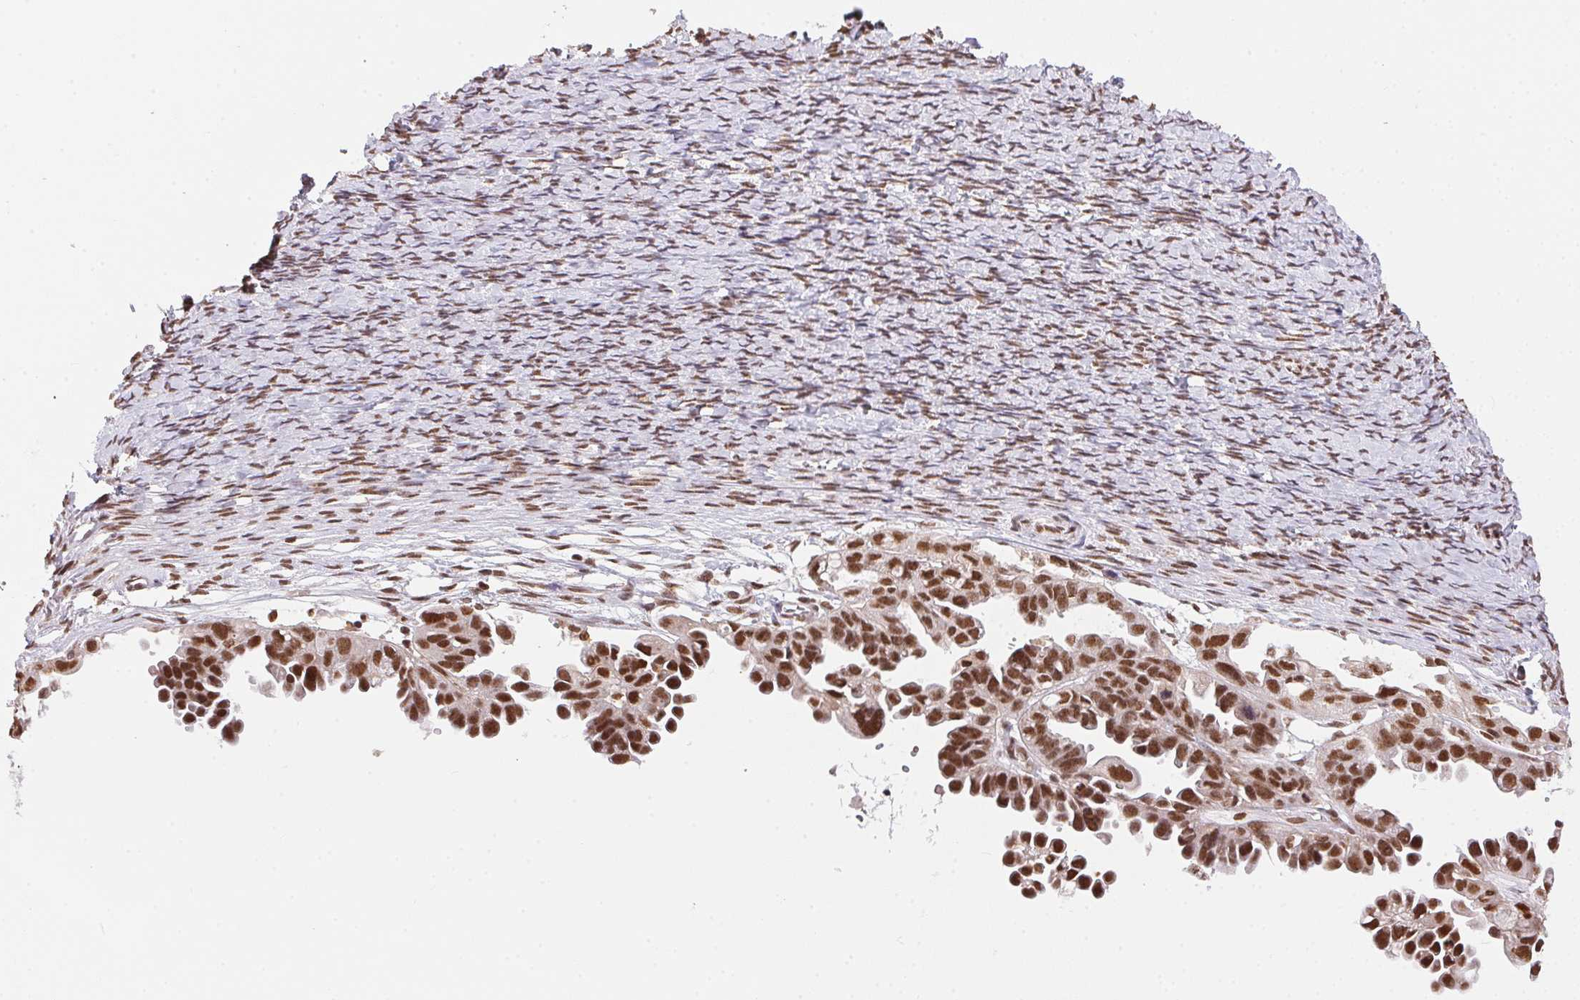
{"staining": {"intensity": "strong", "quantity": ">75%", "location": "nuclear"}, "tissue": "ovarian cancer", "cell_type": "Tumor cells", "image_type": "cancer", "snomed": [{"axis": "morphology", "description": "Cystadenocarcinoma, serous, NOS"}, {"axis": "topography", "description": "Ovary"}], "caption": "Tumor cells display high levels of strong nuclear expression in approximately >75% of cells in human ovarian serous cystadenocarcinoma.", "gene": "NFE2L1", "patient": {"sex": "female", "age": 53}}